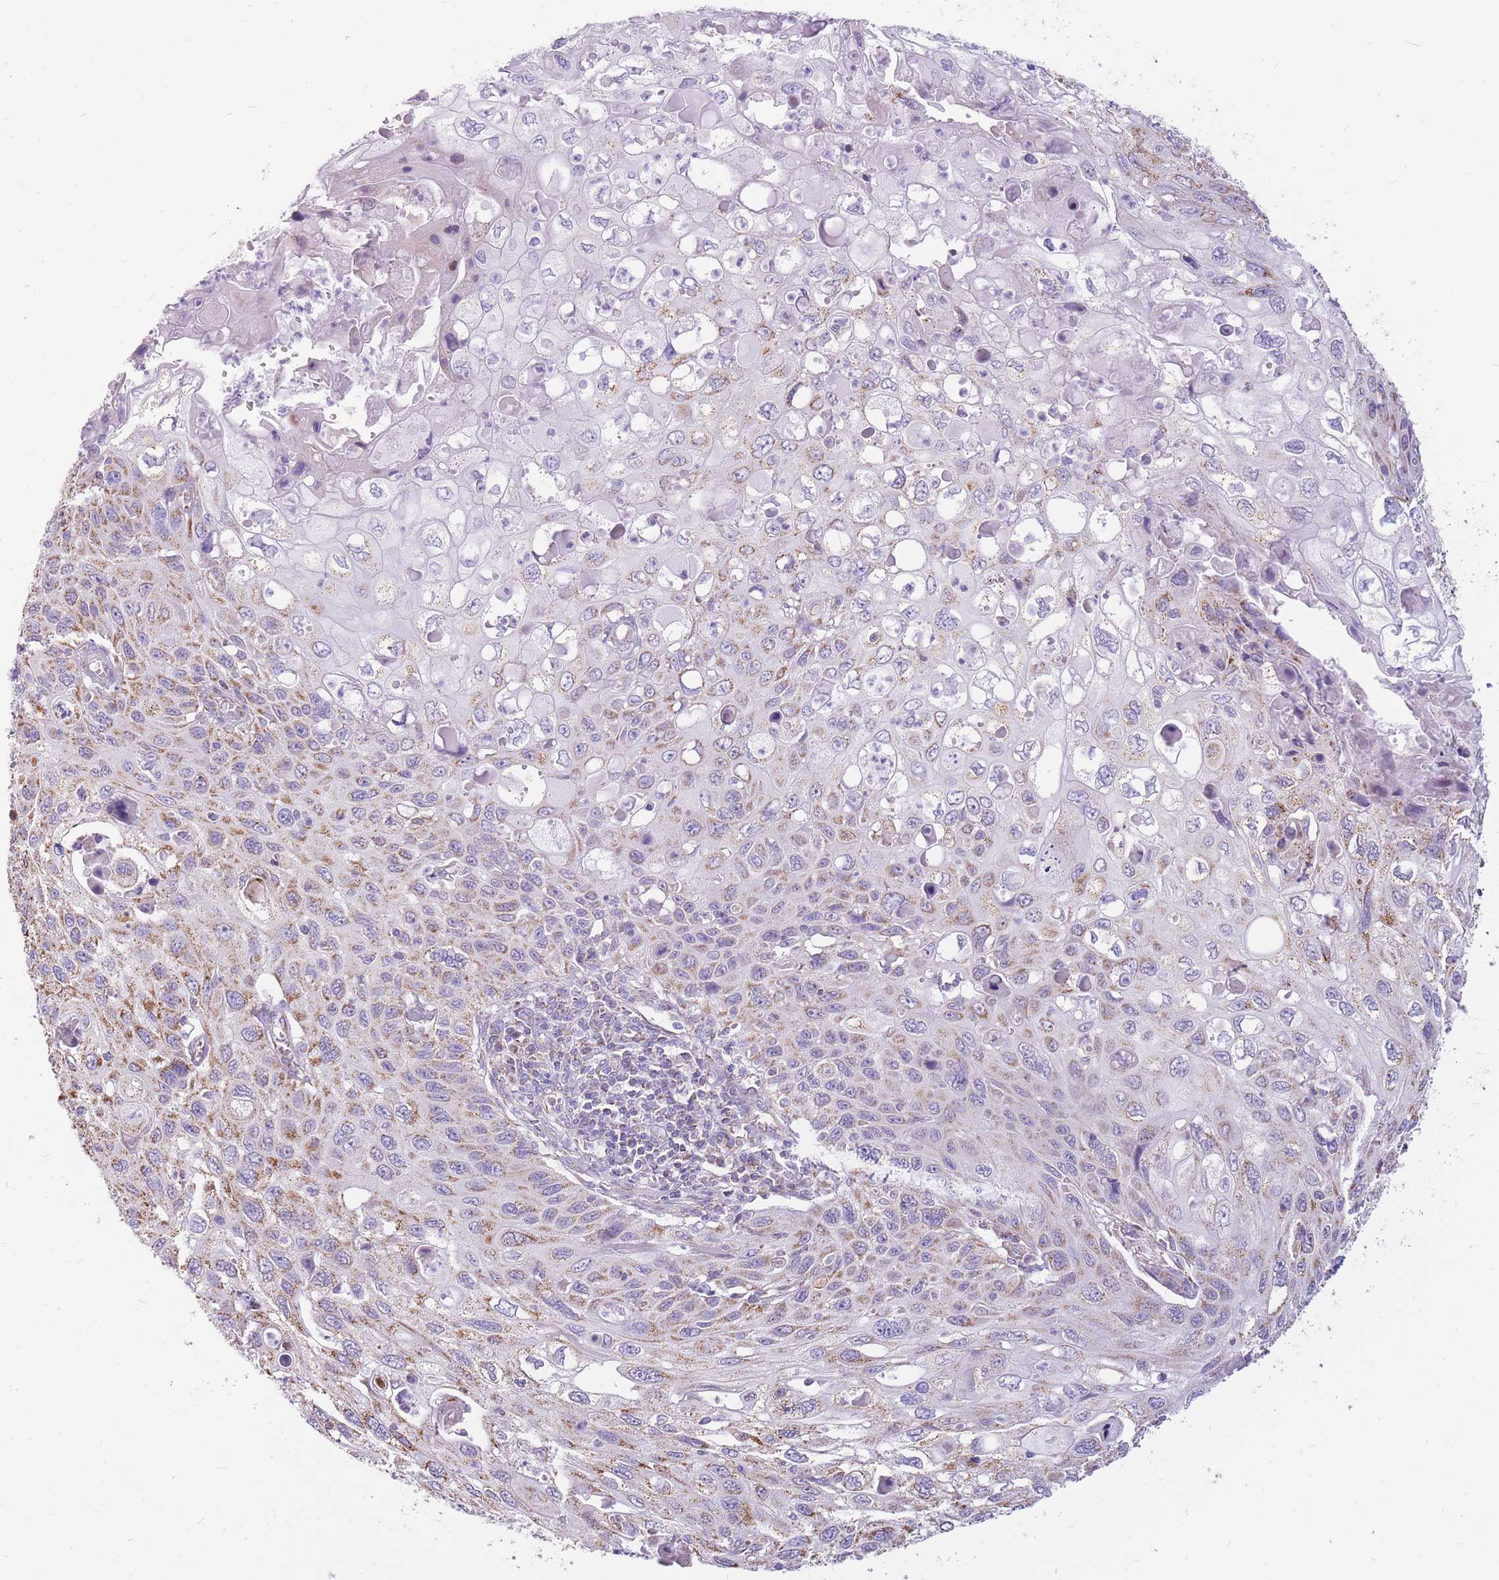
{"staining": {"intensity": "moderate", "quantity": "<25%", "location": "cytoplasmic/membranous"}, "tissue": "cervical cancer", "cell_type": "Tumor cells", "image_type": "cancer", "snomed": [{"axis": "morphology", "description": "Squamous cell carcinoma, NOS"}, {"axis": "topography", "description": "Cervix"}], "caption": "Immunohistochemical staining of human cervical cancer (squamous cell carcinoma) shows moderate cytoplasmic/membranous protein expression in approximately <25% of tumor cells.", "gene": "PCSK1", "patient": {"sex": "female", "age": 70}}